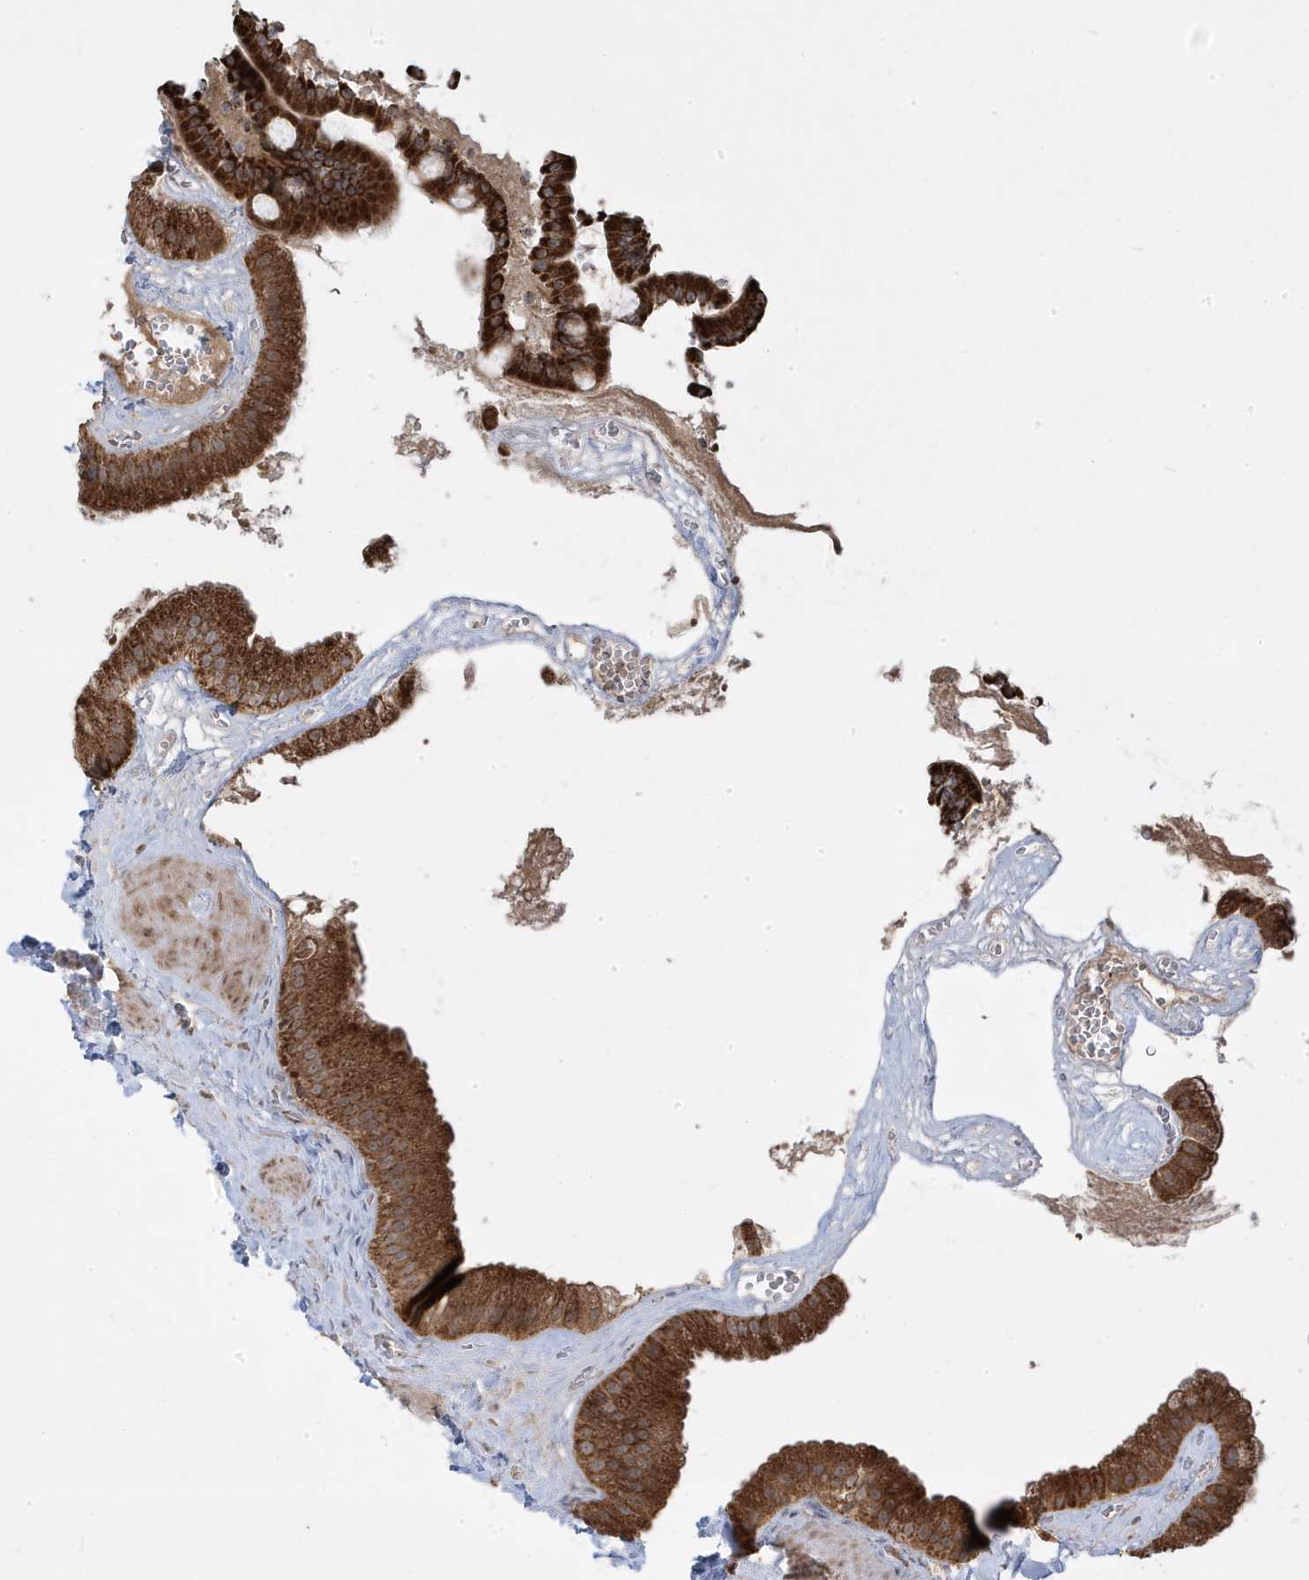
{"staining": {"intensity": "strong", "quantity": ">75%", "location": "cytoplasmic/membranous"}, "tissue": "gallbladder", "cell_type": "Glandular cells", "image_type": "normal", "snomed": [{"axis": "morphology", "description": "Normal tissue, NOS"}, {"axis": "topography", "description": "Gallbladder"}], "caption": "Immunohistochemistry (IHC) staining of normal gallbladder, which displays high levels of strong cytoplasmic/membranous expression in about >75% of glandular cells indicating strong cytoplasmic/membranous protein staining. The staining was performed using DAB (brown) for protein detection and nuclei were counterstained in hematoxylin (blue).", "gene": "CLUAP1", "patient": {"sex": "male", "age": 55}}